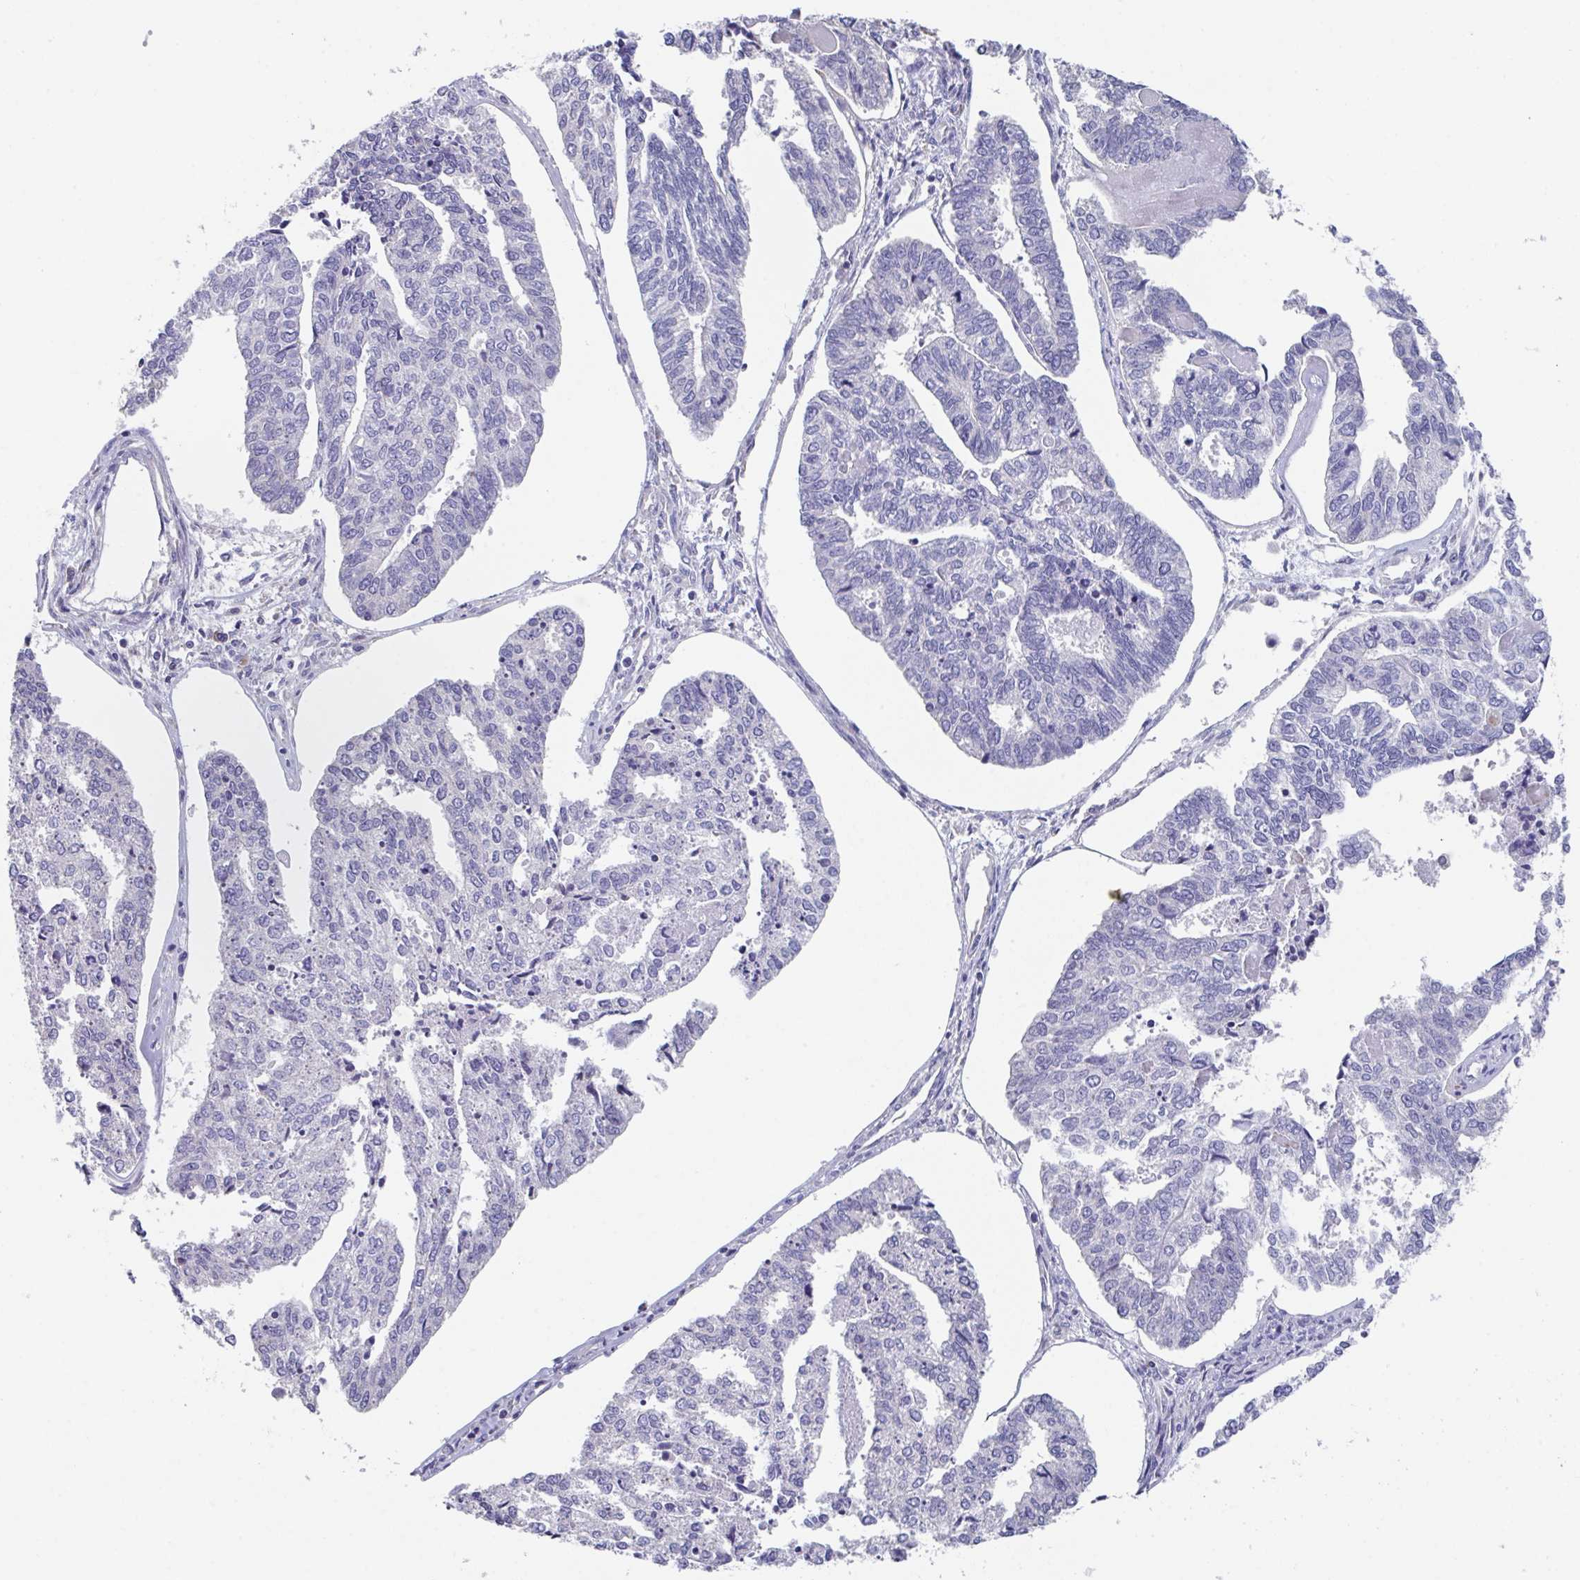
{"staining": {"intensity": "negative", "quantity": "none", "location": "none"}, "tissue": "endometrial cancer", "cell_type": "Tumor cells", "image_type": "cancer", "snomed": [{"axis": "morphology", "description": "Adenocarcinoma, NOS"}, {"axis": "topography", "description": "Endometrium"}], "caption": "A micrograph of human adenocarcinoma (endometrial) is negative for staining in tumor cells.", "gene": "LRRC58", "patient": {"sex": "female", "age": 73}}